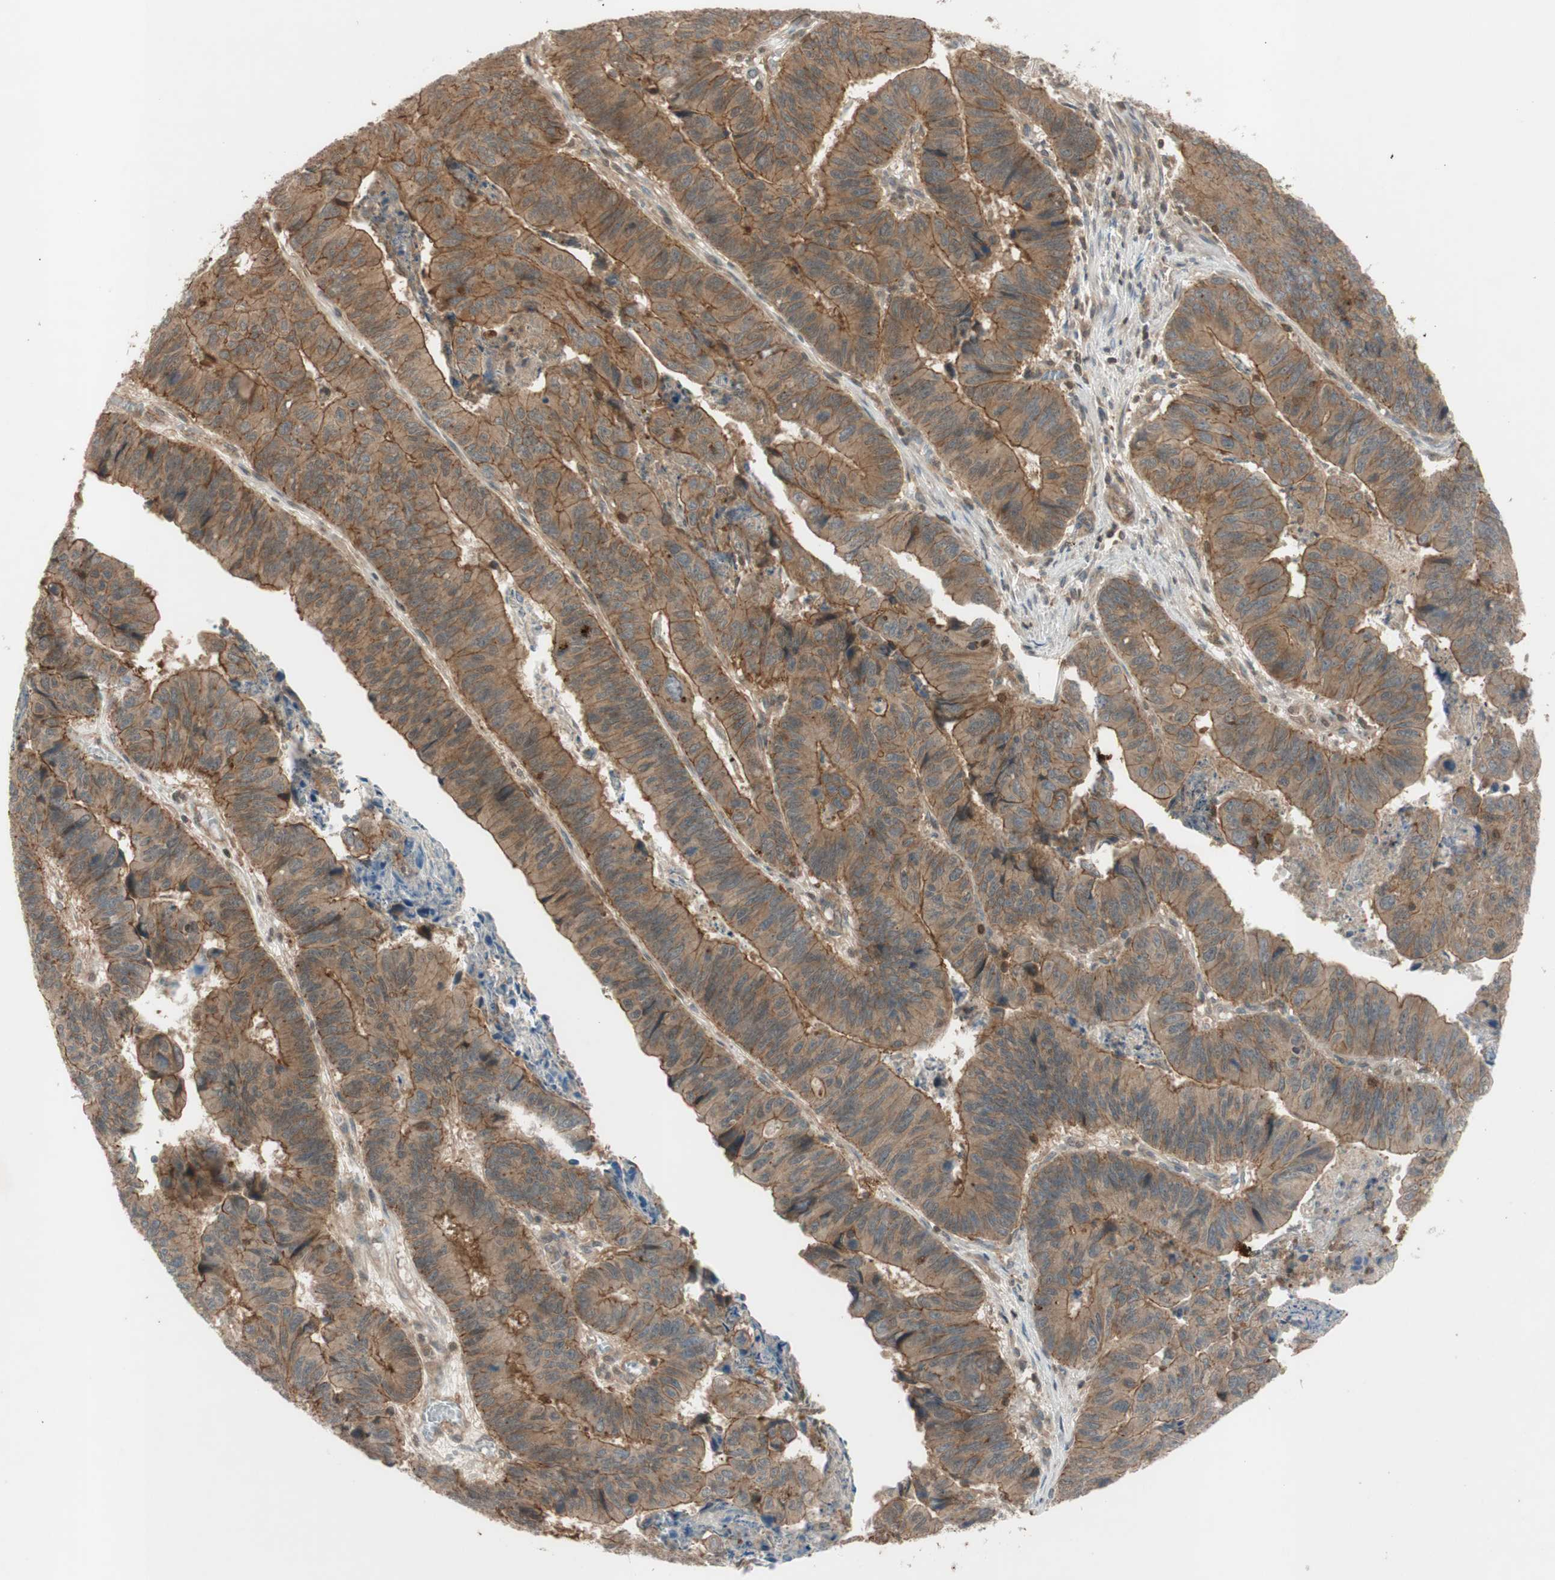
{"staining": {"intensity": "moderate", "quantity": ">75%", "location": "cytoplasmic/membranous"}, "tissue": "stomach cancer", "cell_type": "Tumor cells", "image_type": "cancer", "snomed": [{"axis": "morphology", "description": "Adenocarcinoma, NOS"}, {"axis": "topography", "description": "Stomach, lower"}], "caption": "A brown stain labels moderate cytoplasmic/membranous expression of a protein in stomach cancer (adenocarcinoma) tumor cells. (DAB (3,3'-diaminobenzidine) IHC with brightfield microscopy, high magnification).", "gene": "EPHA8", "patient": {"sex": "male", "age": 77}}